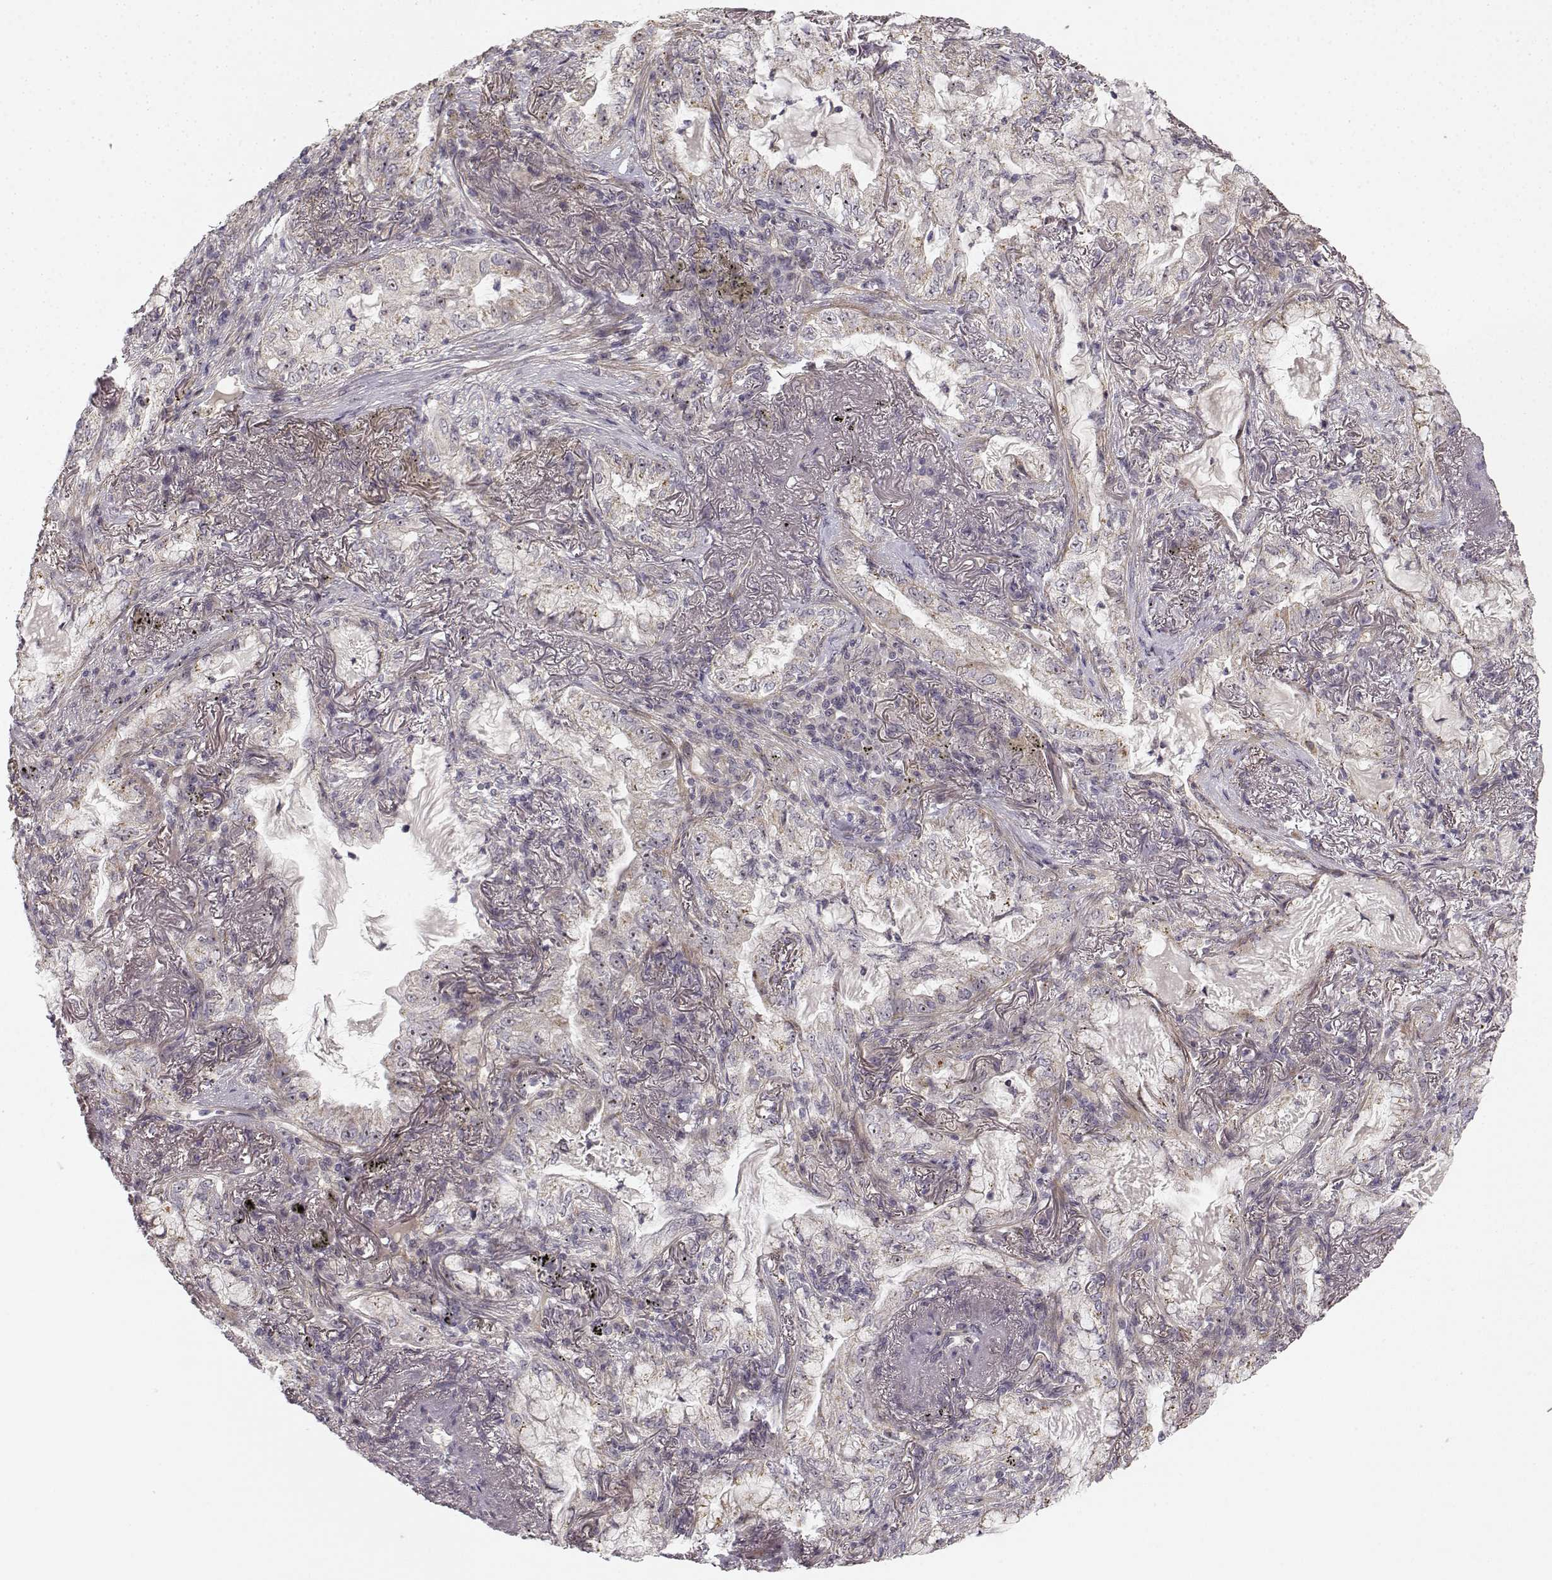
{"staining": {"intensity": "weak", "quantity": "25%-75%", "location": "cytoplasmic/membranous"}, "tissue": "lung cancer", "cell_type": "Tumor cells", "image_type": "cancer", "snomed": [{"axis": "morphology", "description": "Adenocarcinoma, NOS"}, {"axis": "topography", "description": "Lung"}], "caption": "Human adenocarcinoma (lung) stained with a protein marker shows weak staining in tumor cells.", "gene": "MED12L", "patient": {"sex": "female", "age": 73}}